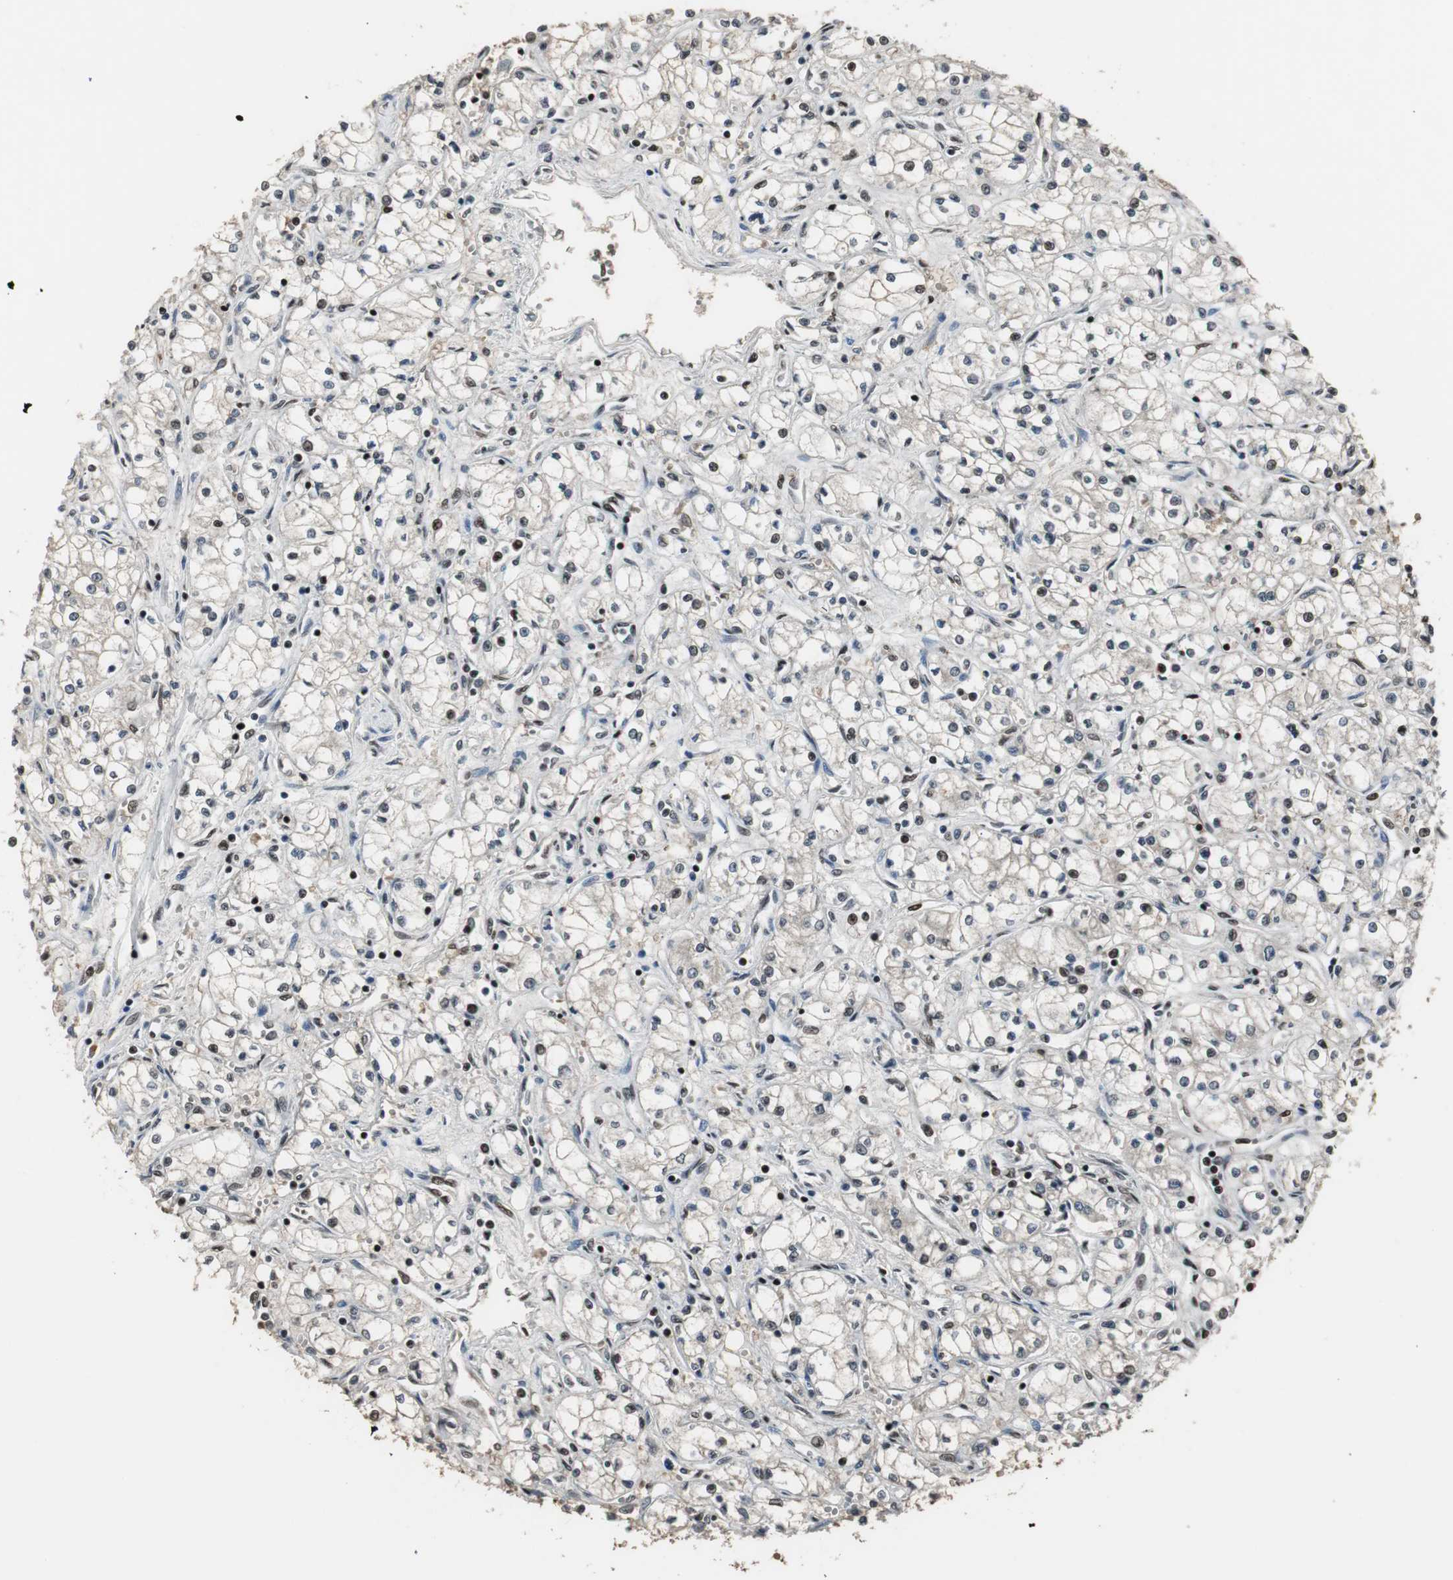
{"staining": {"intensity": "moderate", "quantity": ">75%", "location": "nuclear"}, "tissue": "renal cancer", "cell_type": "Tumor cells", "image_type": "cancer", "snomed": [{"axis": "morphology", "description": "Normal tissue, NOS"}, {"axis": "morphology", "description": "Adenocarcinoma, NOS"}, {"axis": "topography", "description": "Kidney"}], "caption": "Renal cancer (adenocarcinoma) stained with DAB (3,3'-diaminobenzidine) IHC displays medium levels of moderate nuclear expression in approximately >75% of tumor cells.", "gene": "TAF5", "patient": {"sex": "male", "age": 59}}